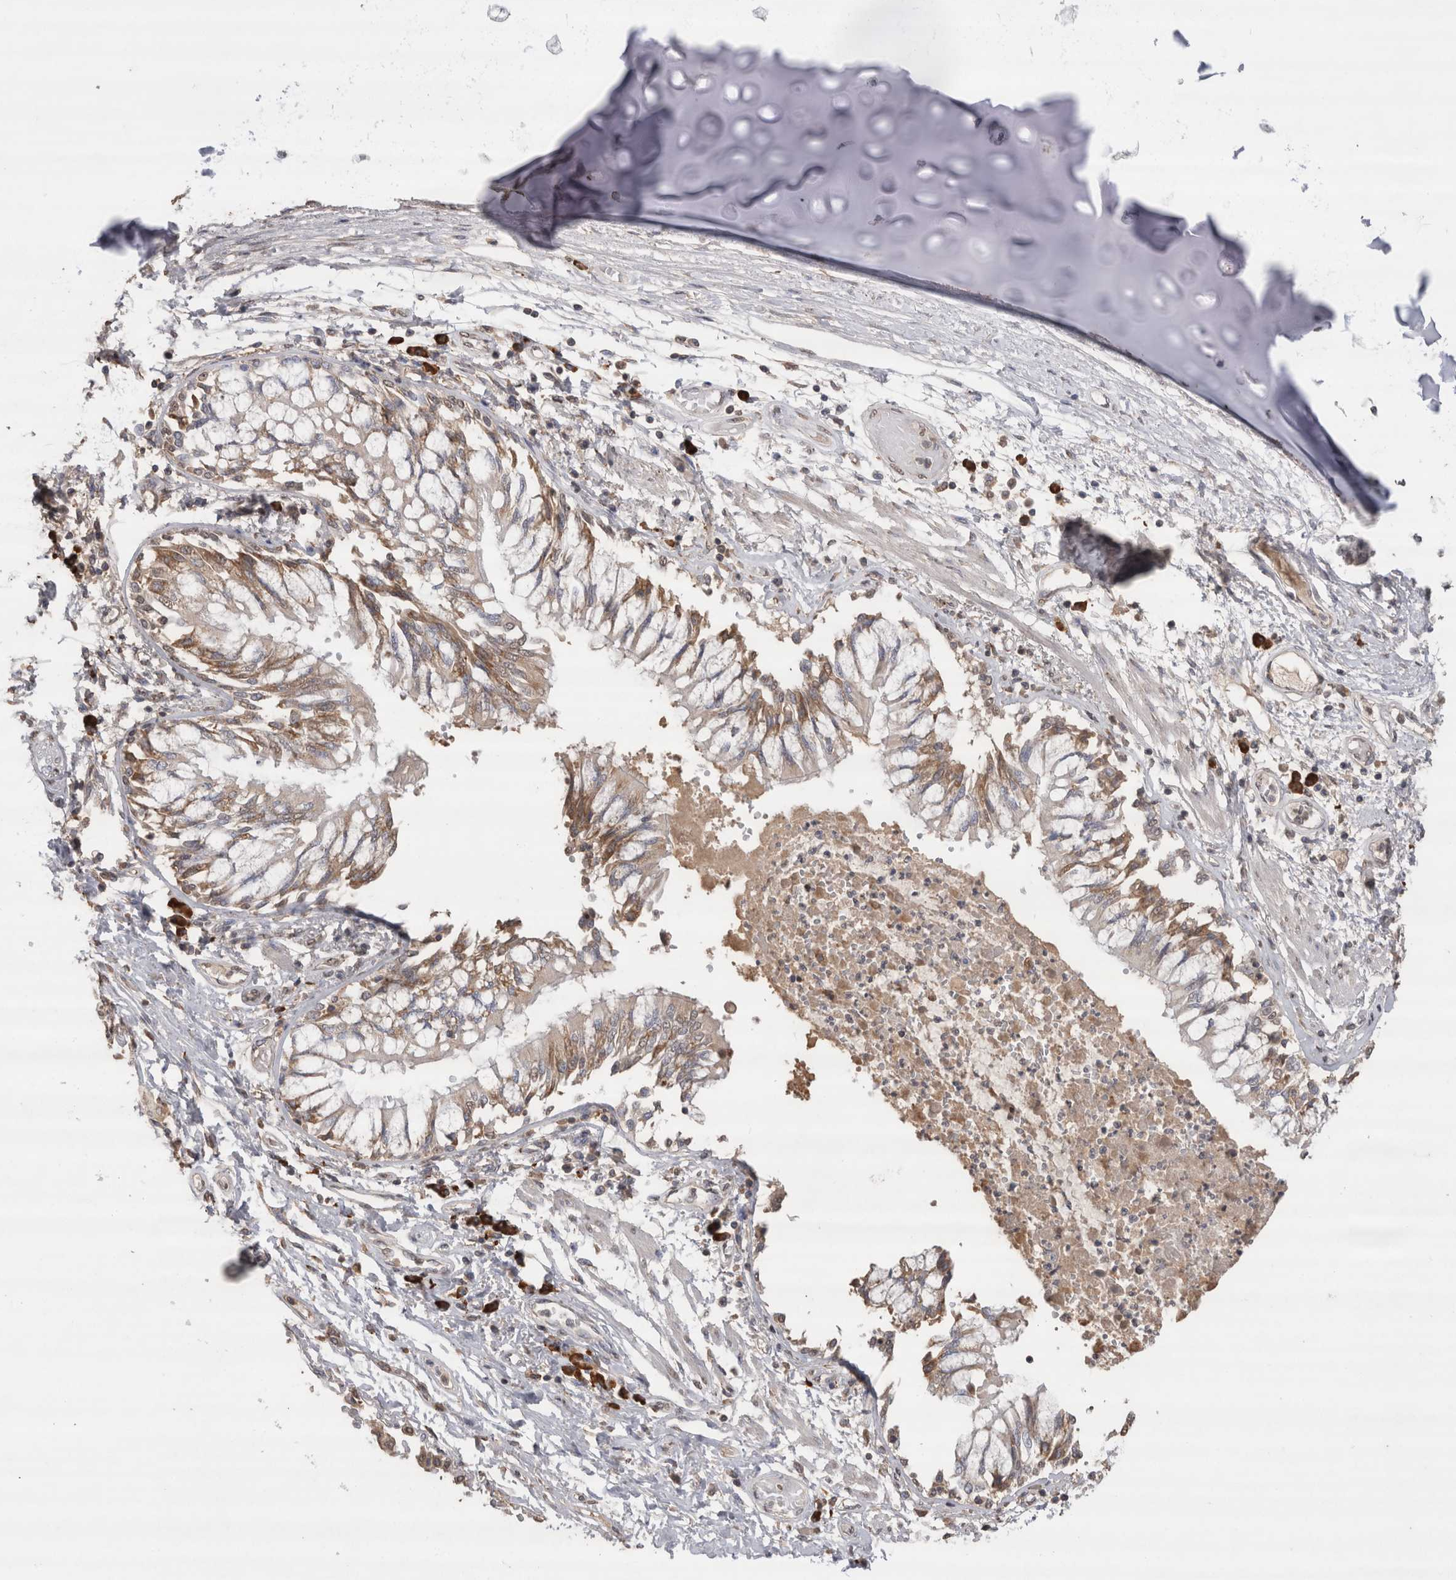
{"staining": {"intensity": "moderate", "quantity": "25%-75%", "location": "cytoplasmic/membranous"}, "tissue": "bronchus", "cell_type": "Respiratory epithelial cells", "image_type": "normal", "snomed": [{"axis": "morphology", "description": "Normal tissue, NOS"}, {"axis": "topography", "description": "Cartilage tissue"}, {"axis": "topography", "description": "Bronchus"}, {"axis": "topography", "description": "Lung"}], "caption": "Respiratory epithelial cells reveal medium levels of moderate cytoplasmic/membranous expression in about 25%-75% of cells in benign bronchus.", "gene": "CRELD2", "patient": {"sex": "female", "age": 49}}